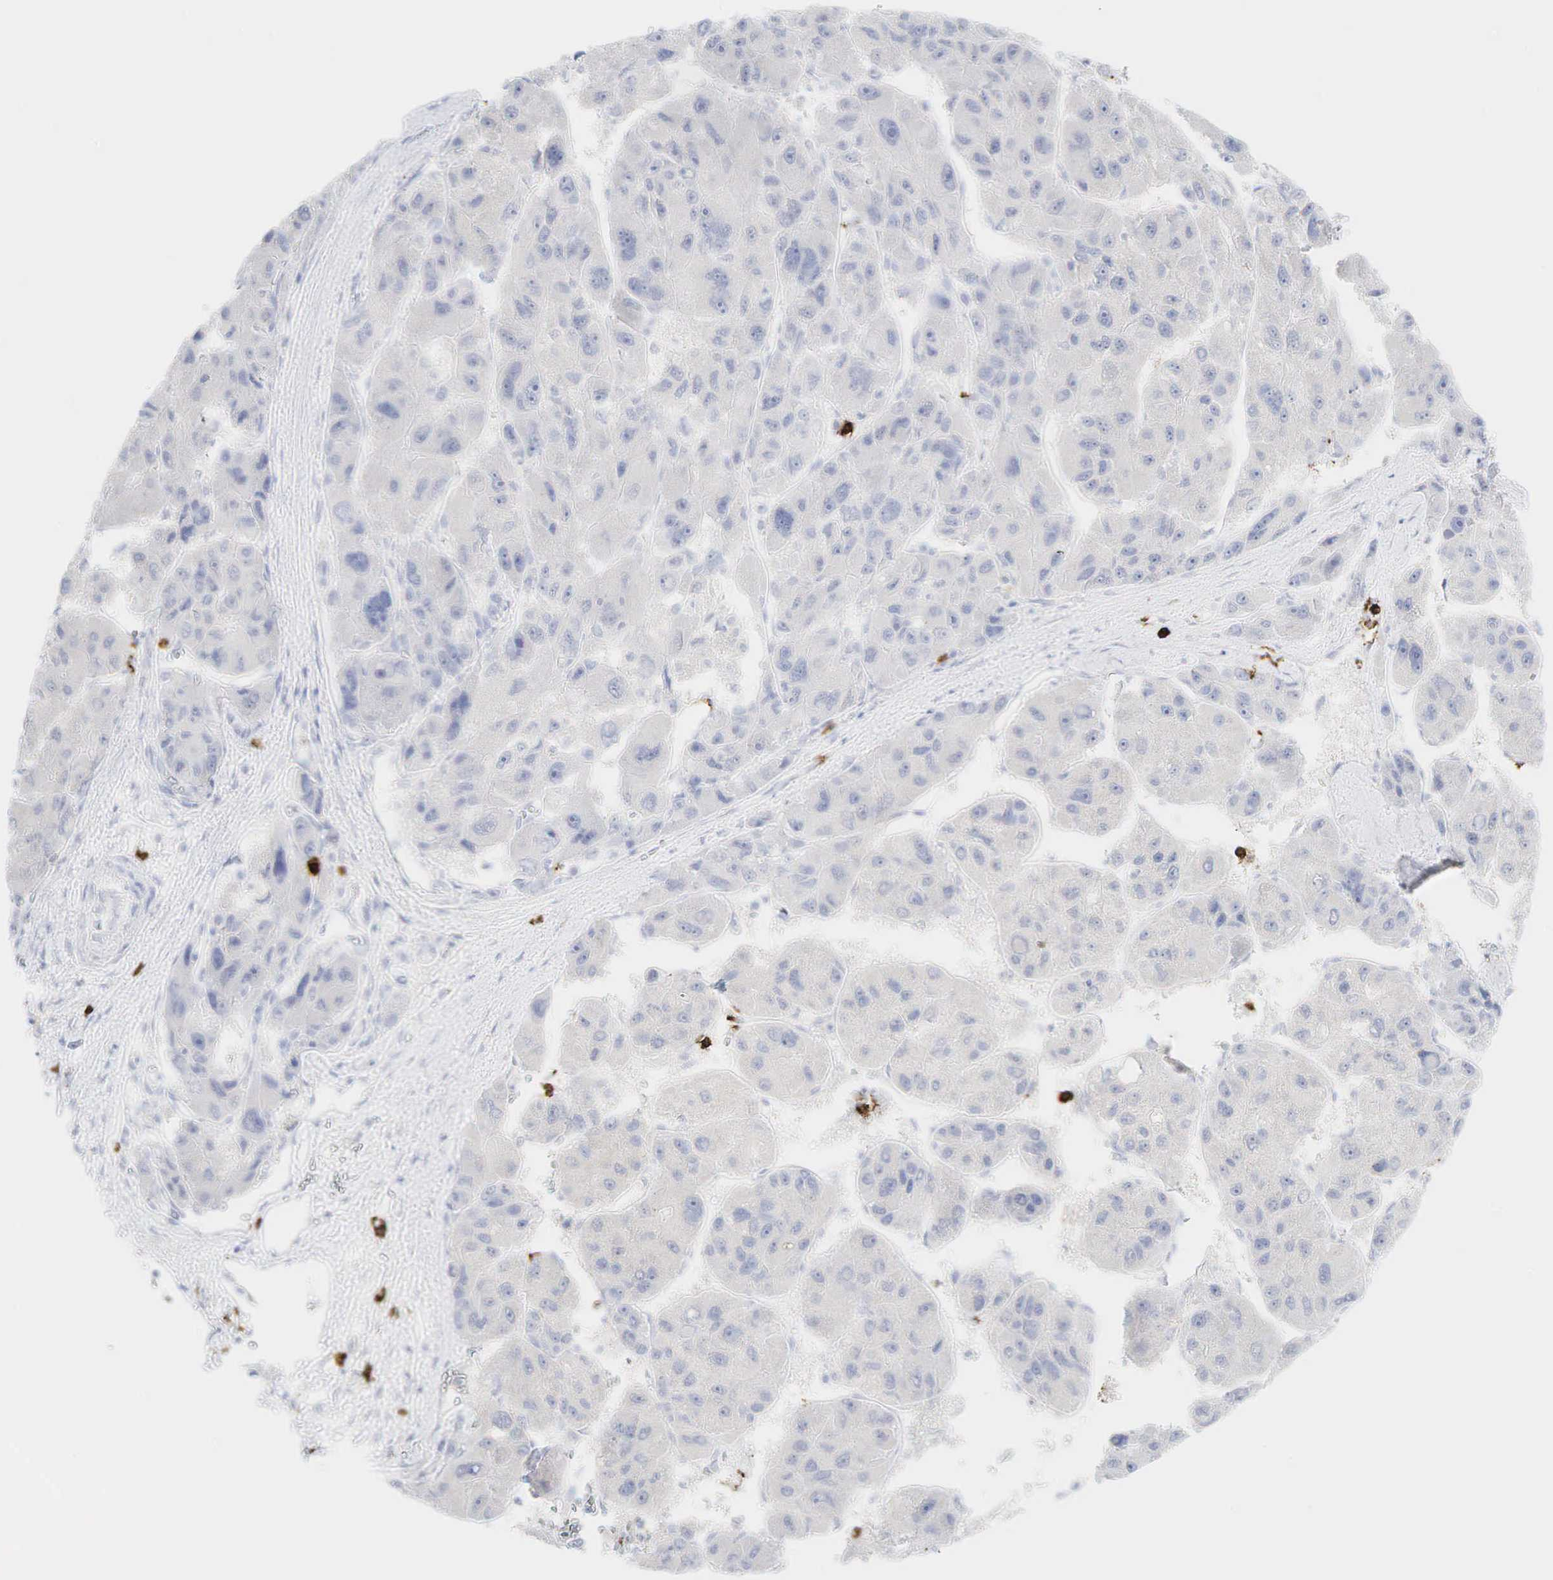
{"staining": {"intensity": "negative", "quantity": "none", "location": "none"}, "tissue": "liver cancer", "cell_type": "Tumor cells", "image_type": "cancer", "snomed": [{"axis": "morphology", "description": "Carcinoma, Hepatocellular, NOS"}, {"axis": "topography", "description": "Liver"}], "caption": "The micrograph exhibits no staining of tumor cells in liver hepatocellular carcinoma. (Brightfield microscopy of DAB (3,3'-diaminobenzidine) immunohistochemistry (IHC) at high magnification).", "gene": "CD8A", "patient": {"sex": "male", "age": 64}}